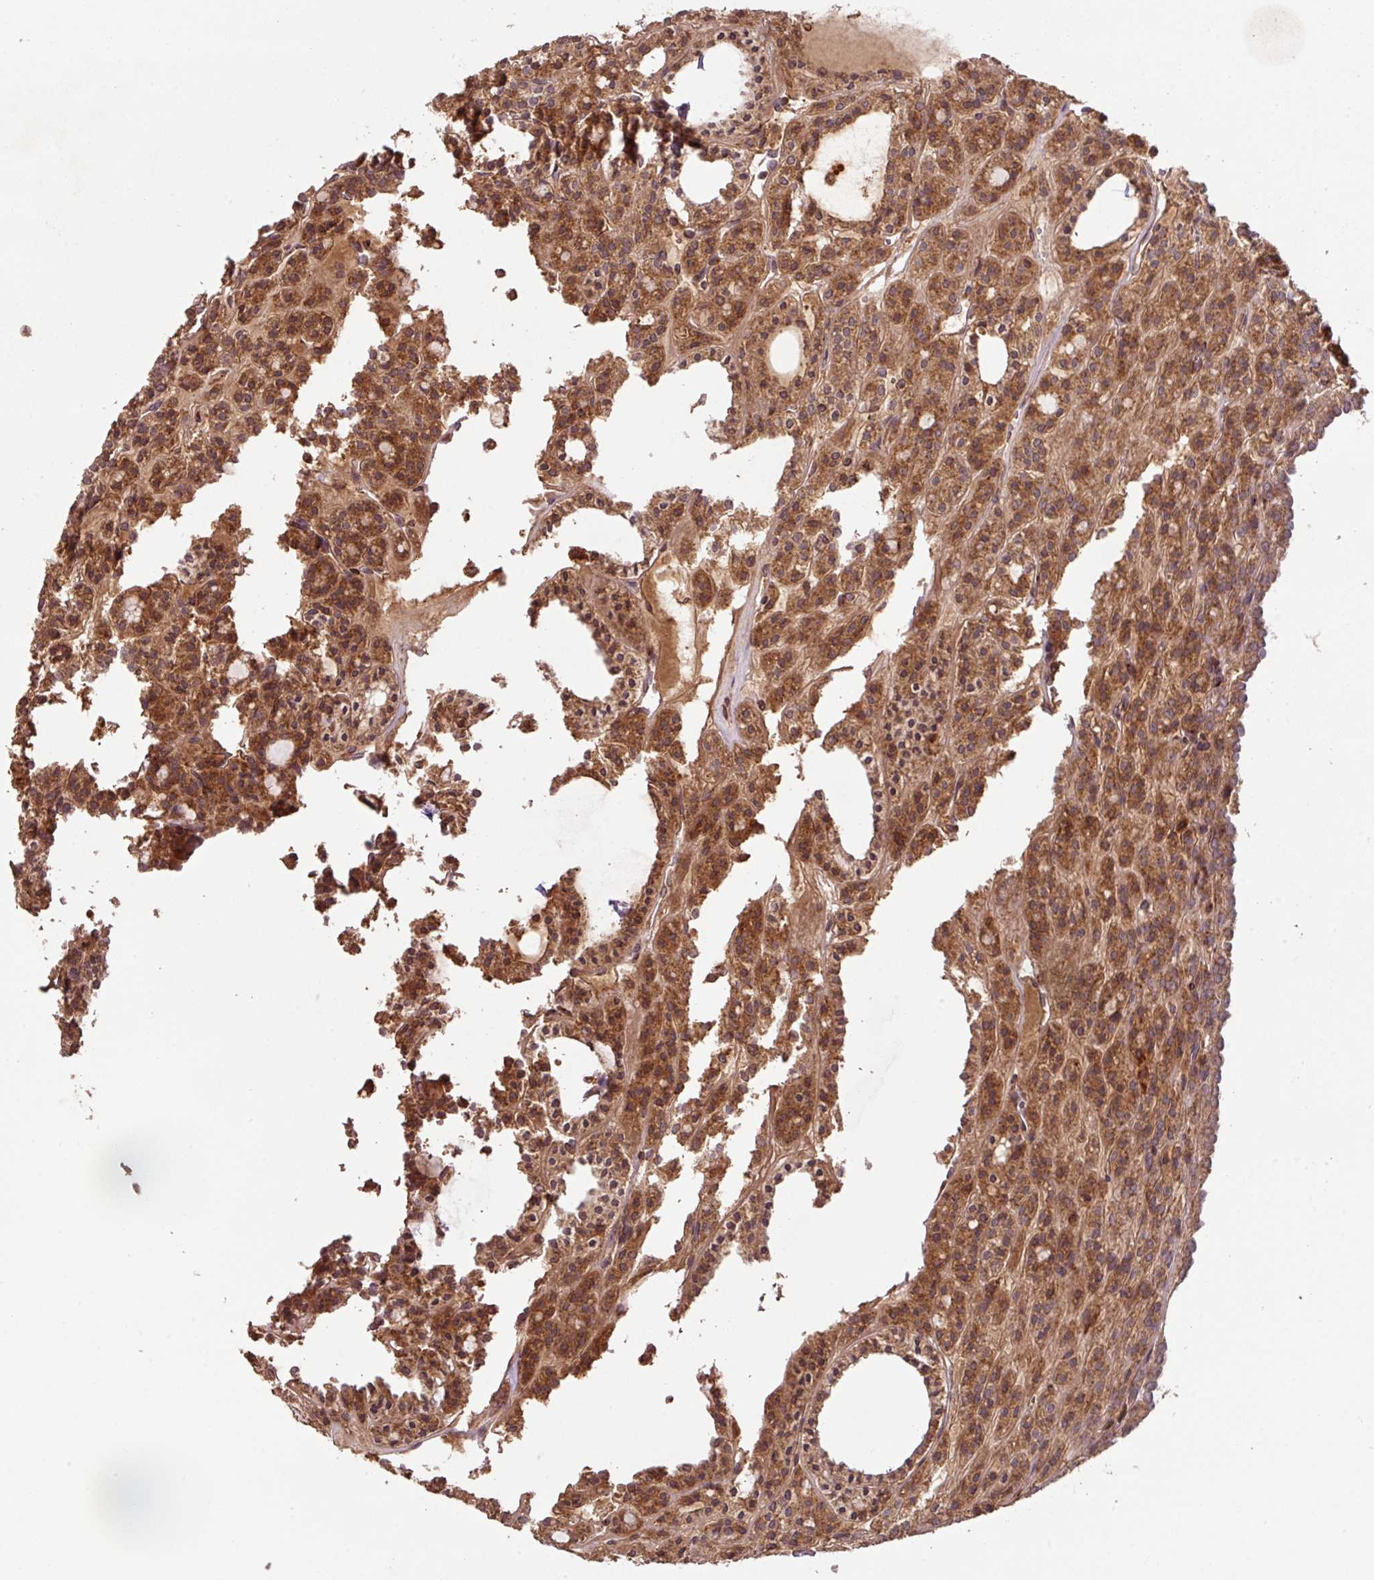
{"staining": {"intensity": "strong", "quantity": ">75%", "location": "cytoplasmic/membranous"}, "tissue": "thyroid cancer", "cell_type": "Tumor cells", "image_type": "cancer", "snomed": [{"axis": "morphology", "description": "Follicular adenoma carcinoma, NOS"}, {"axis": "topography", "description": "Thyroid gland"}], "caption": "DAB immunohistochemical staining of human follicular adenoma carcinoma (thyroid) shows strong cytoplasmic/membranous protein staining in about >75% of tumor cells.", "gene": "MRRF", "patient": {"sex": "female", "age": 63}}